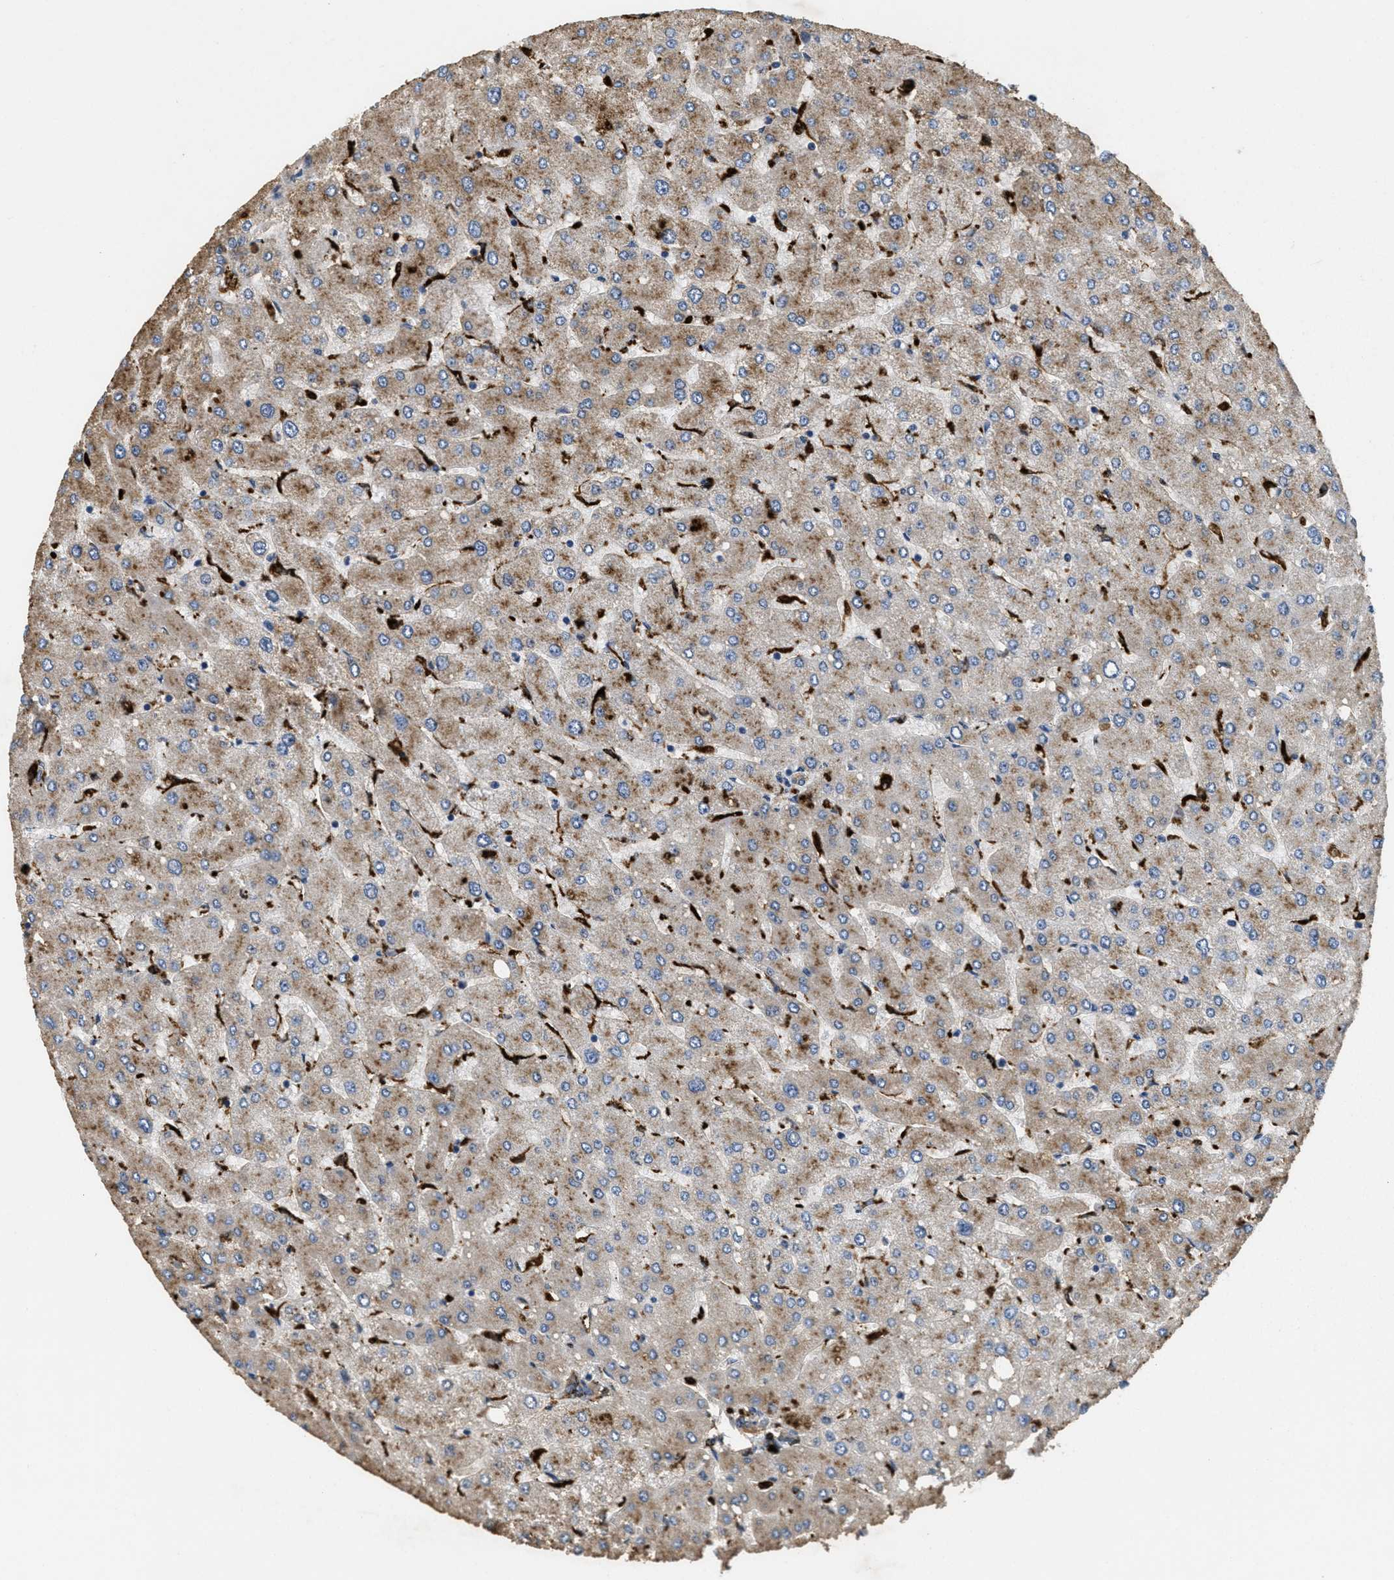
{"staining": {"intensity": "moderate", "quantity": ">75%", "location": "cytoplasmic/membranous"}, "tissue": "liver", "cell_type": "Hepatocytes", "image_type": "normal", "snomed": [{"axis": "morphology", "description": "Normal tissue, NOS"}, {"axis": "topography", "description": "Liver"}], "caption": "DAB (3,3'-diaminobenzidine) immunohistochemical staining of normal human liver exhibits moderate cytoplasmic/membranous protein staining in about >75% of hepatocytes.", "gene": "BMPR2", "patient": {"sex": "male", "age": 55}}